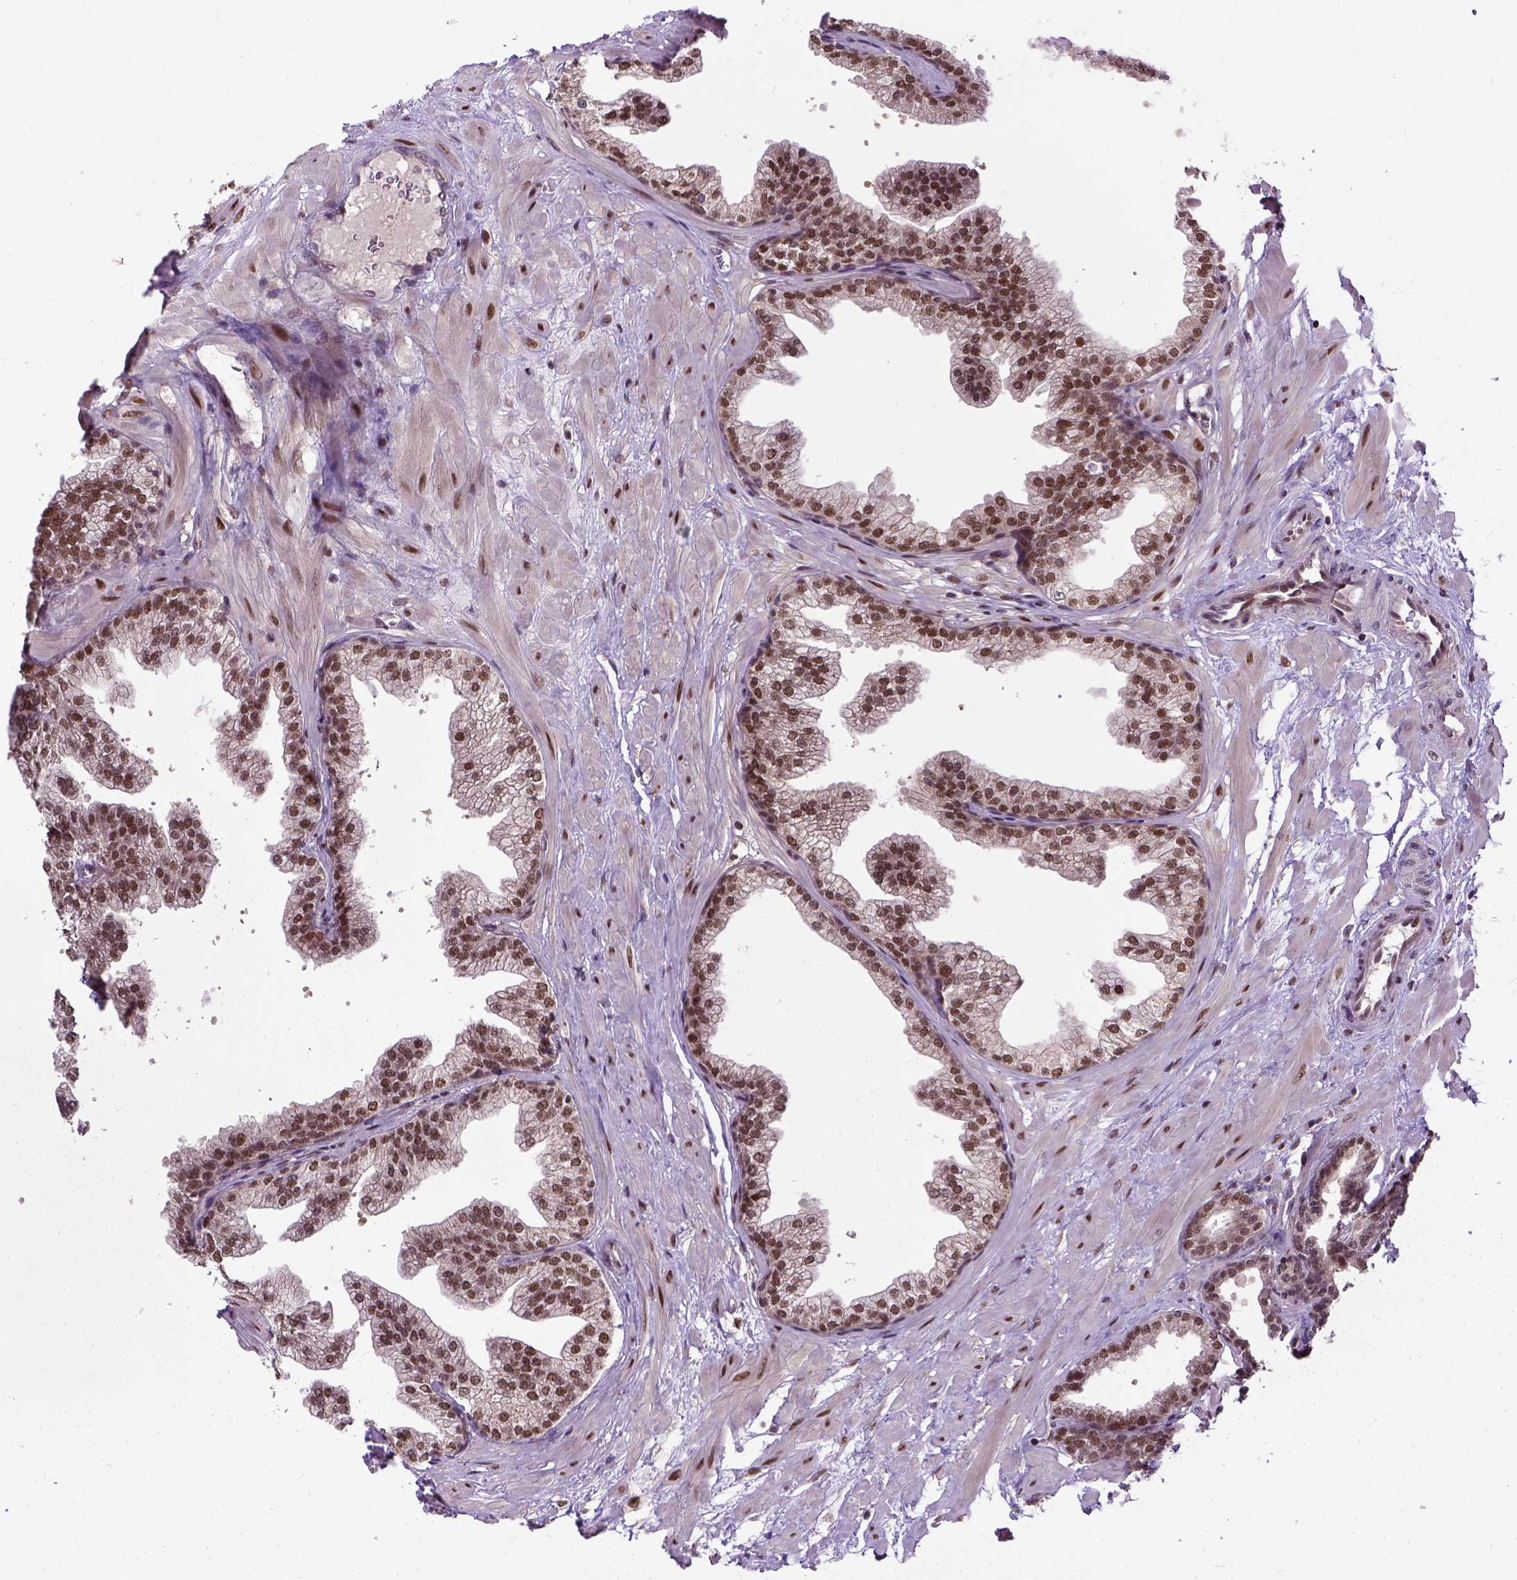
{"staining": {"intensity": "strong", "quantity": ">75%", "location": "nuclear"}, "tissue": "prostate", "cell_type": "Glandular cells", "image_type": "normal", "snomed": [{"axis": "morphology", "description": "Normal tissue, NOS"}, {"axis": "topography", "description": "Prostate"}], "caption": "Glandular cells demonstrate high levels of strong nuclear expression in about >75% of cells in unremarkable human prostate.", "gene": "UBA3", "patient": {"sex": "male", "age": 37}}